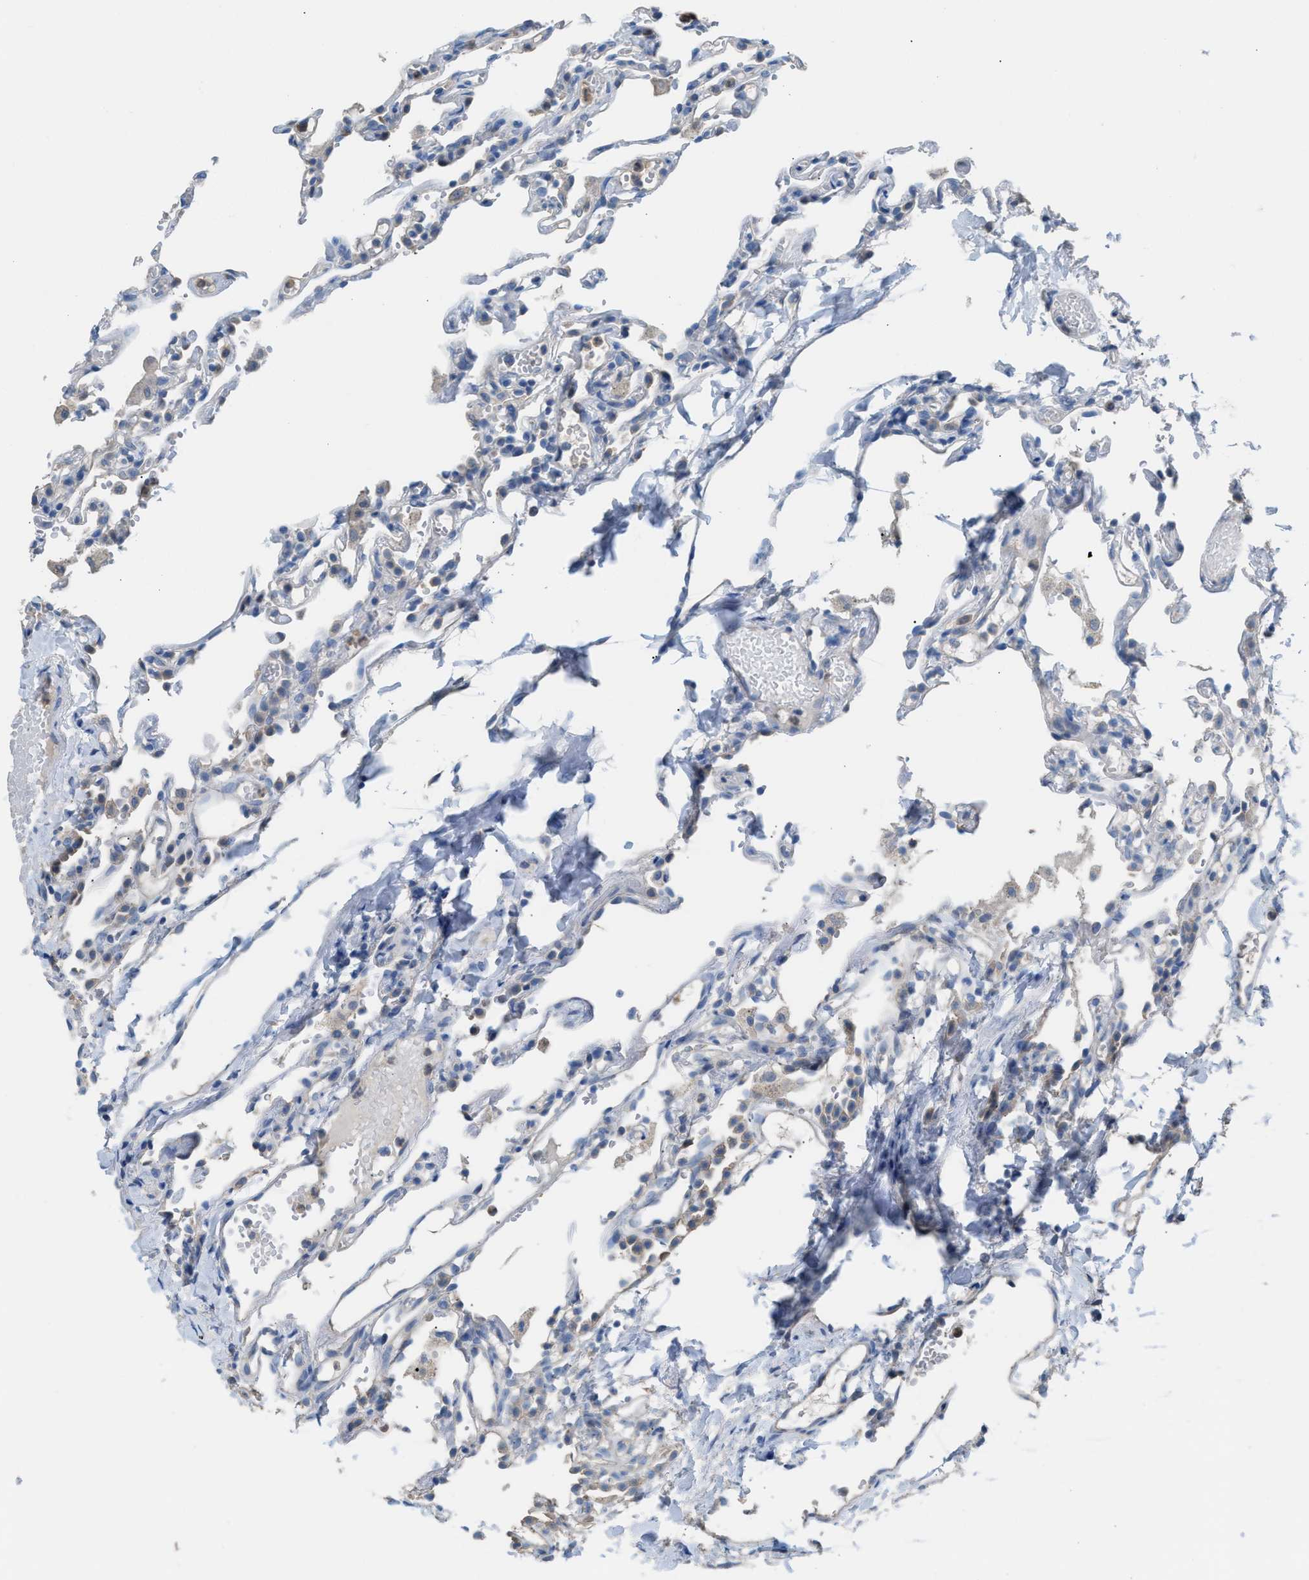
{"staining": {"intensity": "weak", "quantity": "<25%", "location": "cytoplasmic/membranous"}, "tissue": "lung", "cell_type": "Alveolar cells", "image_type": "normal", "snomed": [{"axis": "morphology", "description": "Normal tissue, NOS"}, {"axis": "topography", "description": "Lung"}], "caption": "This is a photomicrograph of IHC staining of benign lung, which shows no staining in alveolar cells.", "gene": "NQO2", "patient": {"sex": "male", "age": 21}}